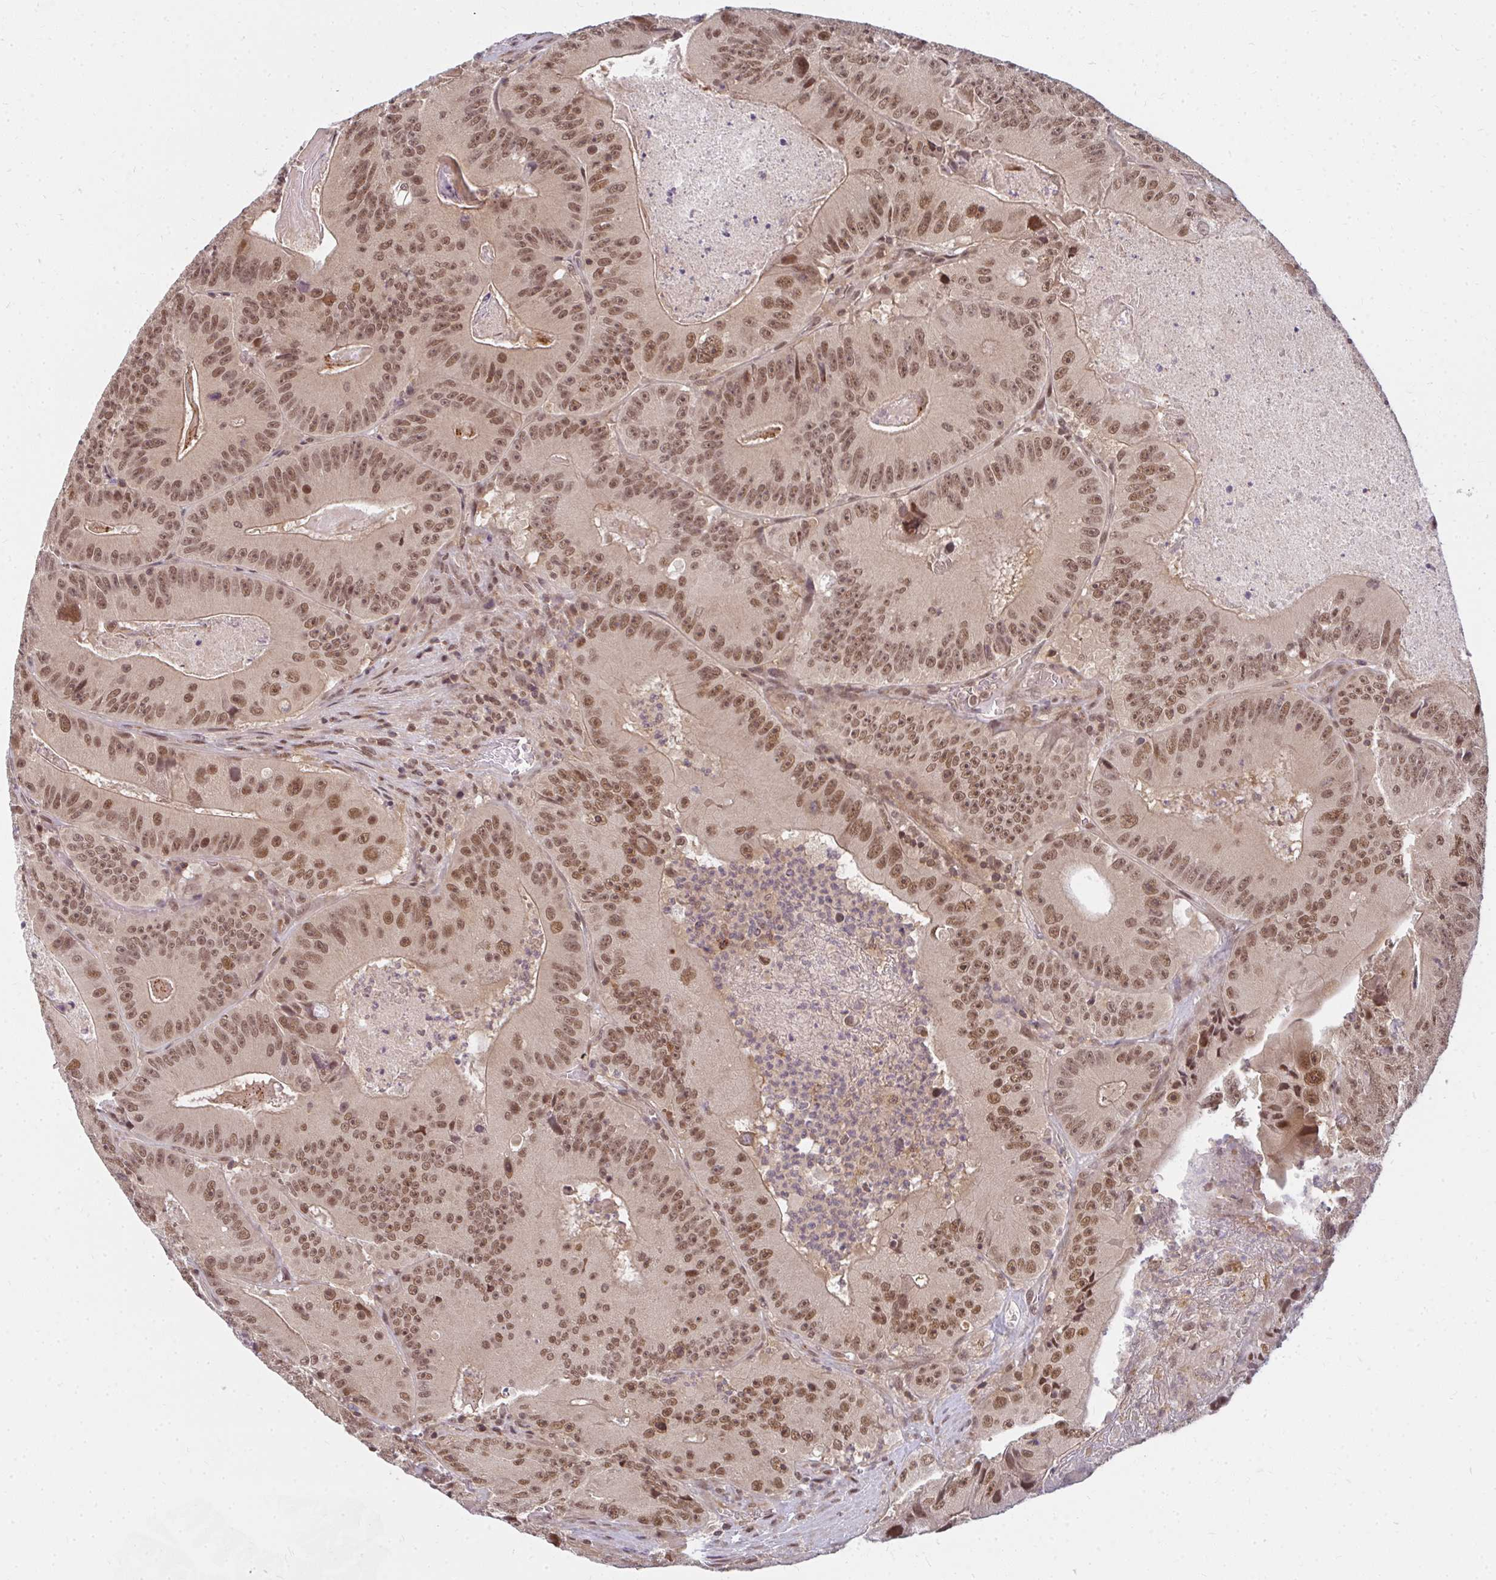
{"staining": {"intensity": "moderate", "quantity": ">75%", "location": "nuclear"}, "tissue": "colorectal cancer", "cell_type": "Tumor cells", "image_type": "cancer", "snomed": [{"axis": "morphology", "description": "Adenocarcinoma, NOS"}, {"axis": "topography", "description": "Colon"}], "caption": "Immunohistochemical staining of human colorectal cancer shows medium levels of moderate nuclear staining in about >75% of tumor cells.", "gene": "GTF3C6", "patient": {"sex": "female", "age": 86}}